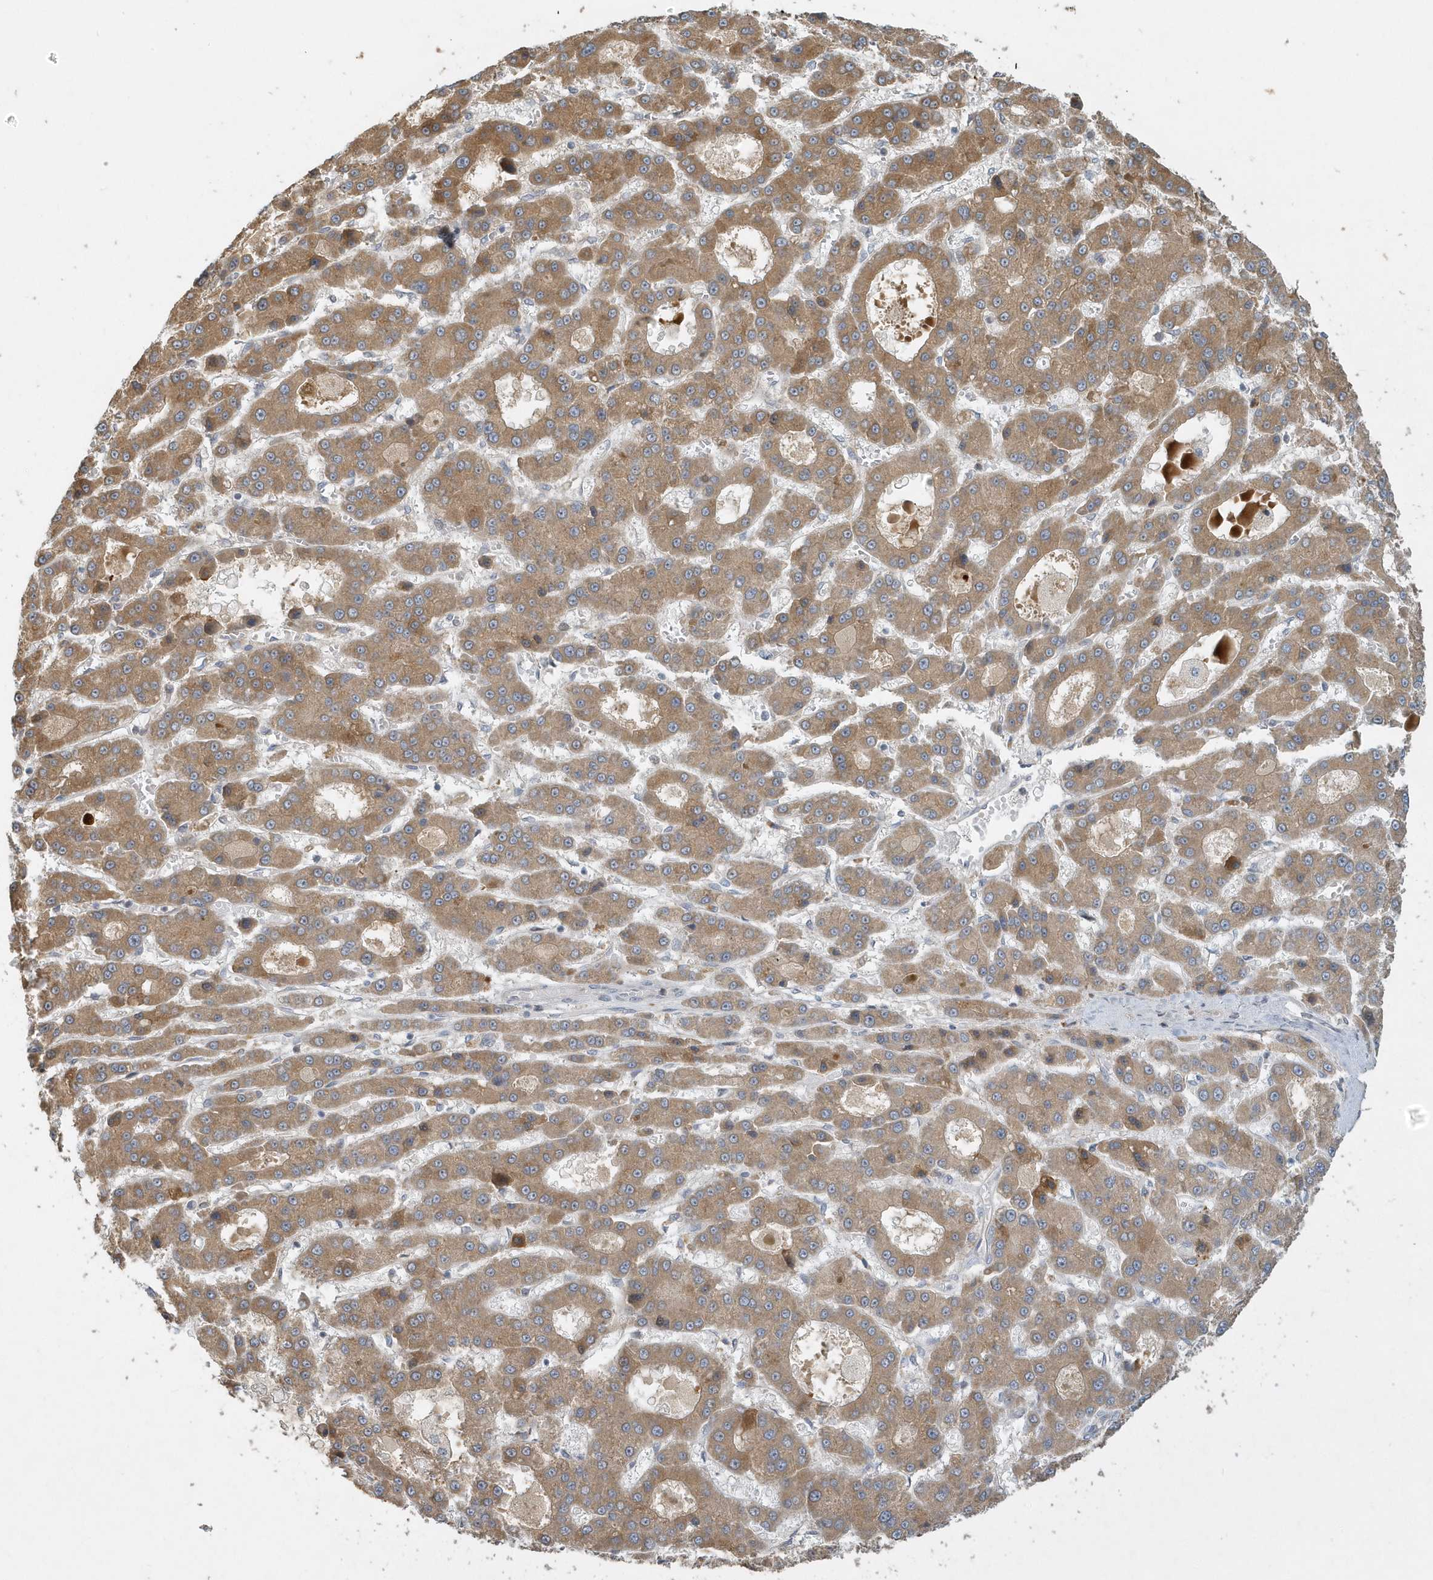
{"staining": {"intensity": "moderate", "quantity": ">75%", "location": "cytoplasmic/membranous"}, "tissue": "liver cancer", "cell_type": "Tumor cells", "image_type": "cancer", "snomed": [{"axis": "morphology", "description": "Carcinoma, Hepatocellular, NOS"}, {"axis": "topography", "description": "Liver"}], "caption": "The micrograph shows staining of liver hepatocellular carcinoma, revealing moderate cytoplasmic/membranous protein staining (brown color) within tumor cells.", "gene": "TRAIP", "patient": {"sex": "male", "age": 70}}